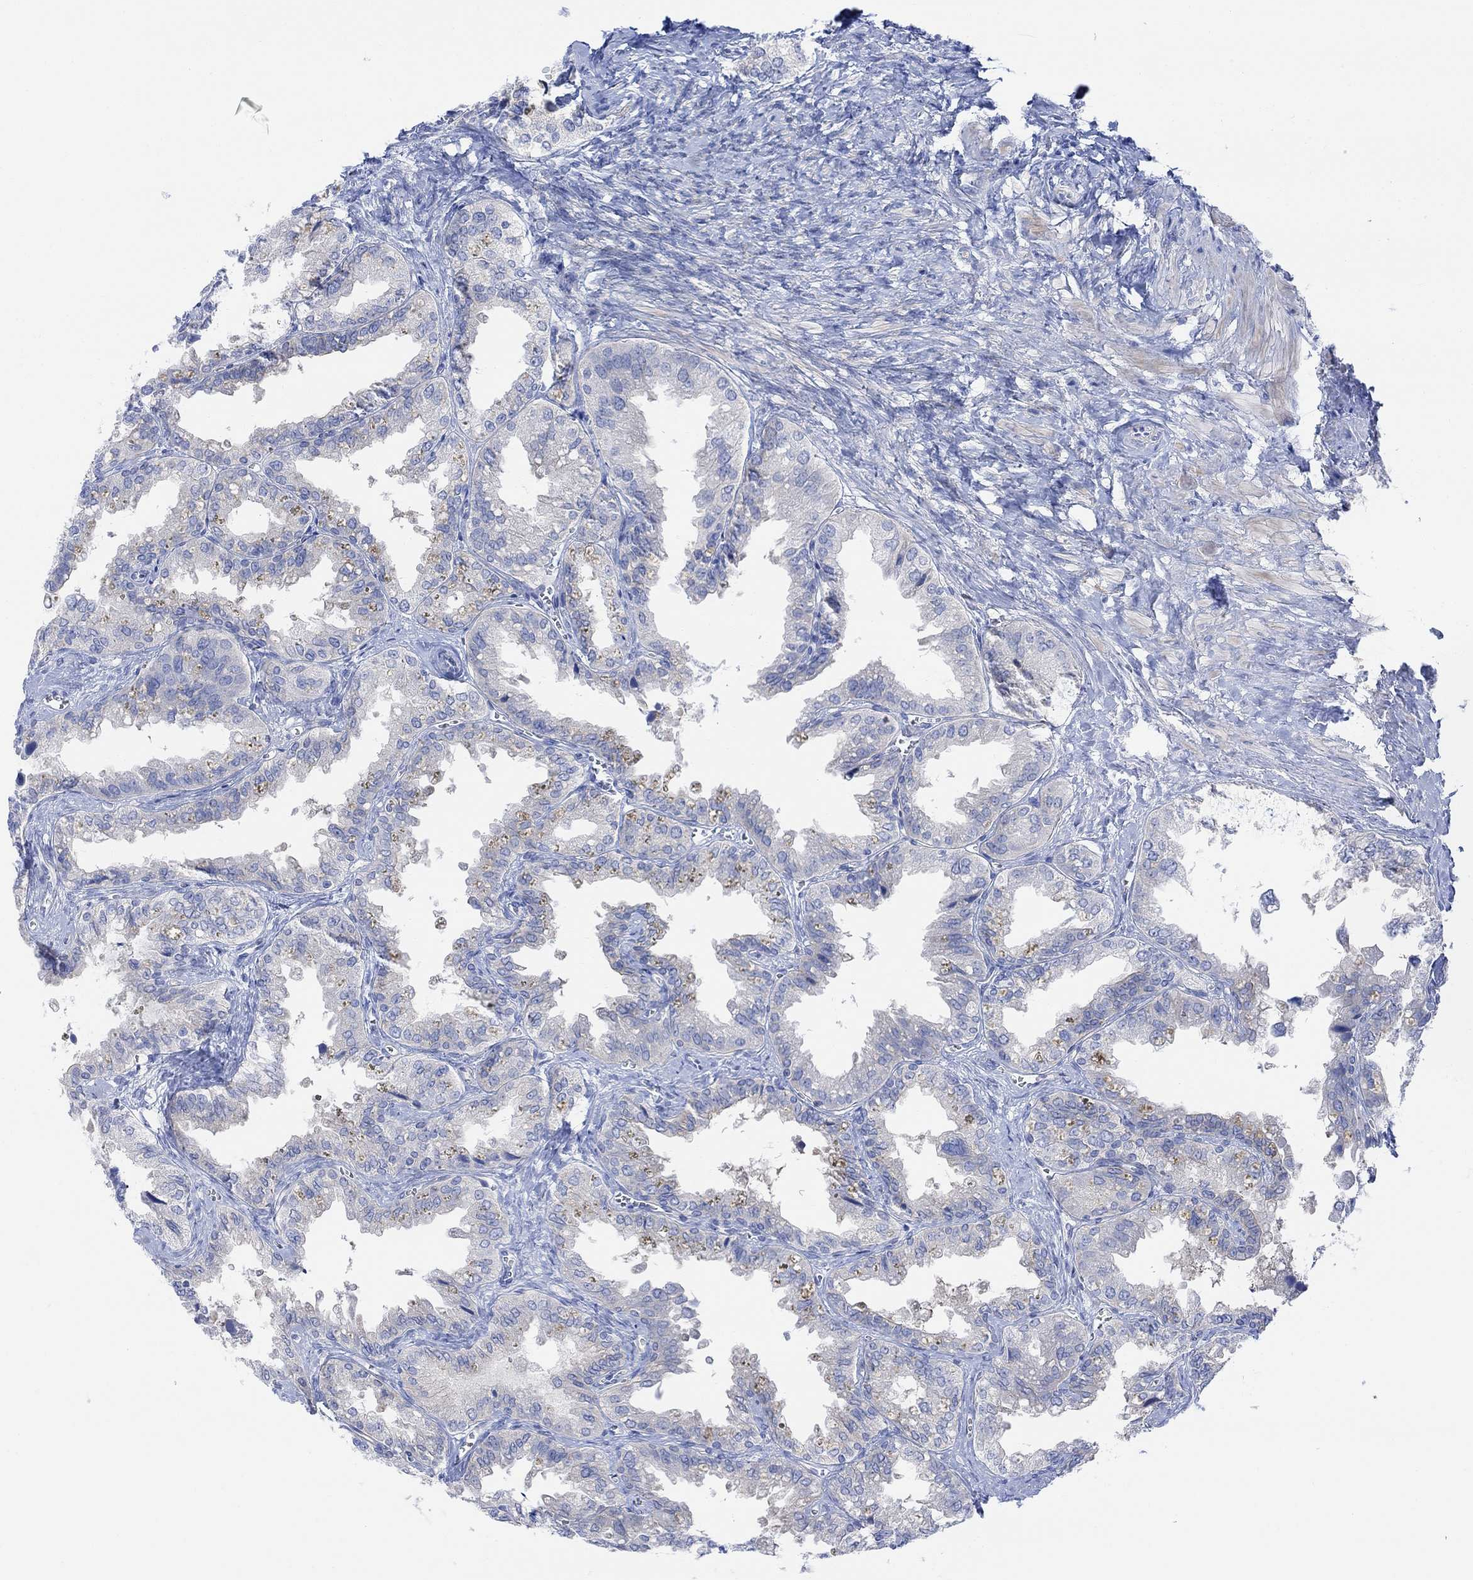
{"staining": {"intensity": "negative", "quantity": "none", "location": "none"}, "tissue": "seminal vesicle", "cell_type": "Glandular cells", "image_type": "normal", "snomed": [{"axis": "morphology", "description": "Normal tissue, NOS"}, {"axis": "topography", "description": "Seminal veicle"}], "caption": "Immunohistochemistry photomicrograph of benign seminal vesicle: seminal vesicle stained with DAB (3,3'-diaminobenzidine) reveals no significant protein positivity in glandular cells.", "gene": "TLDC2", "patient": {"sex": "male", "age": 67}}